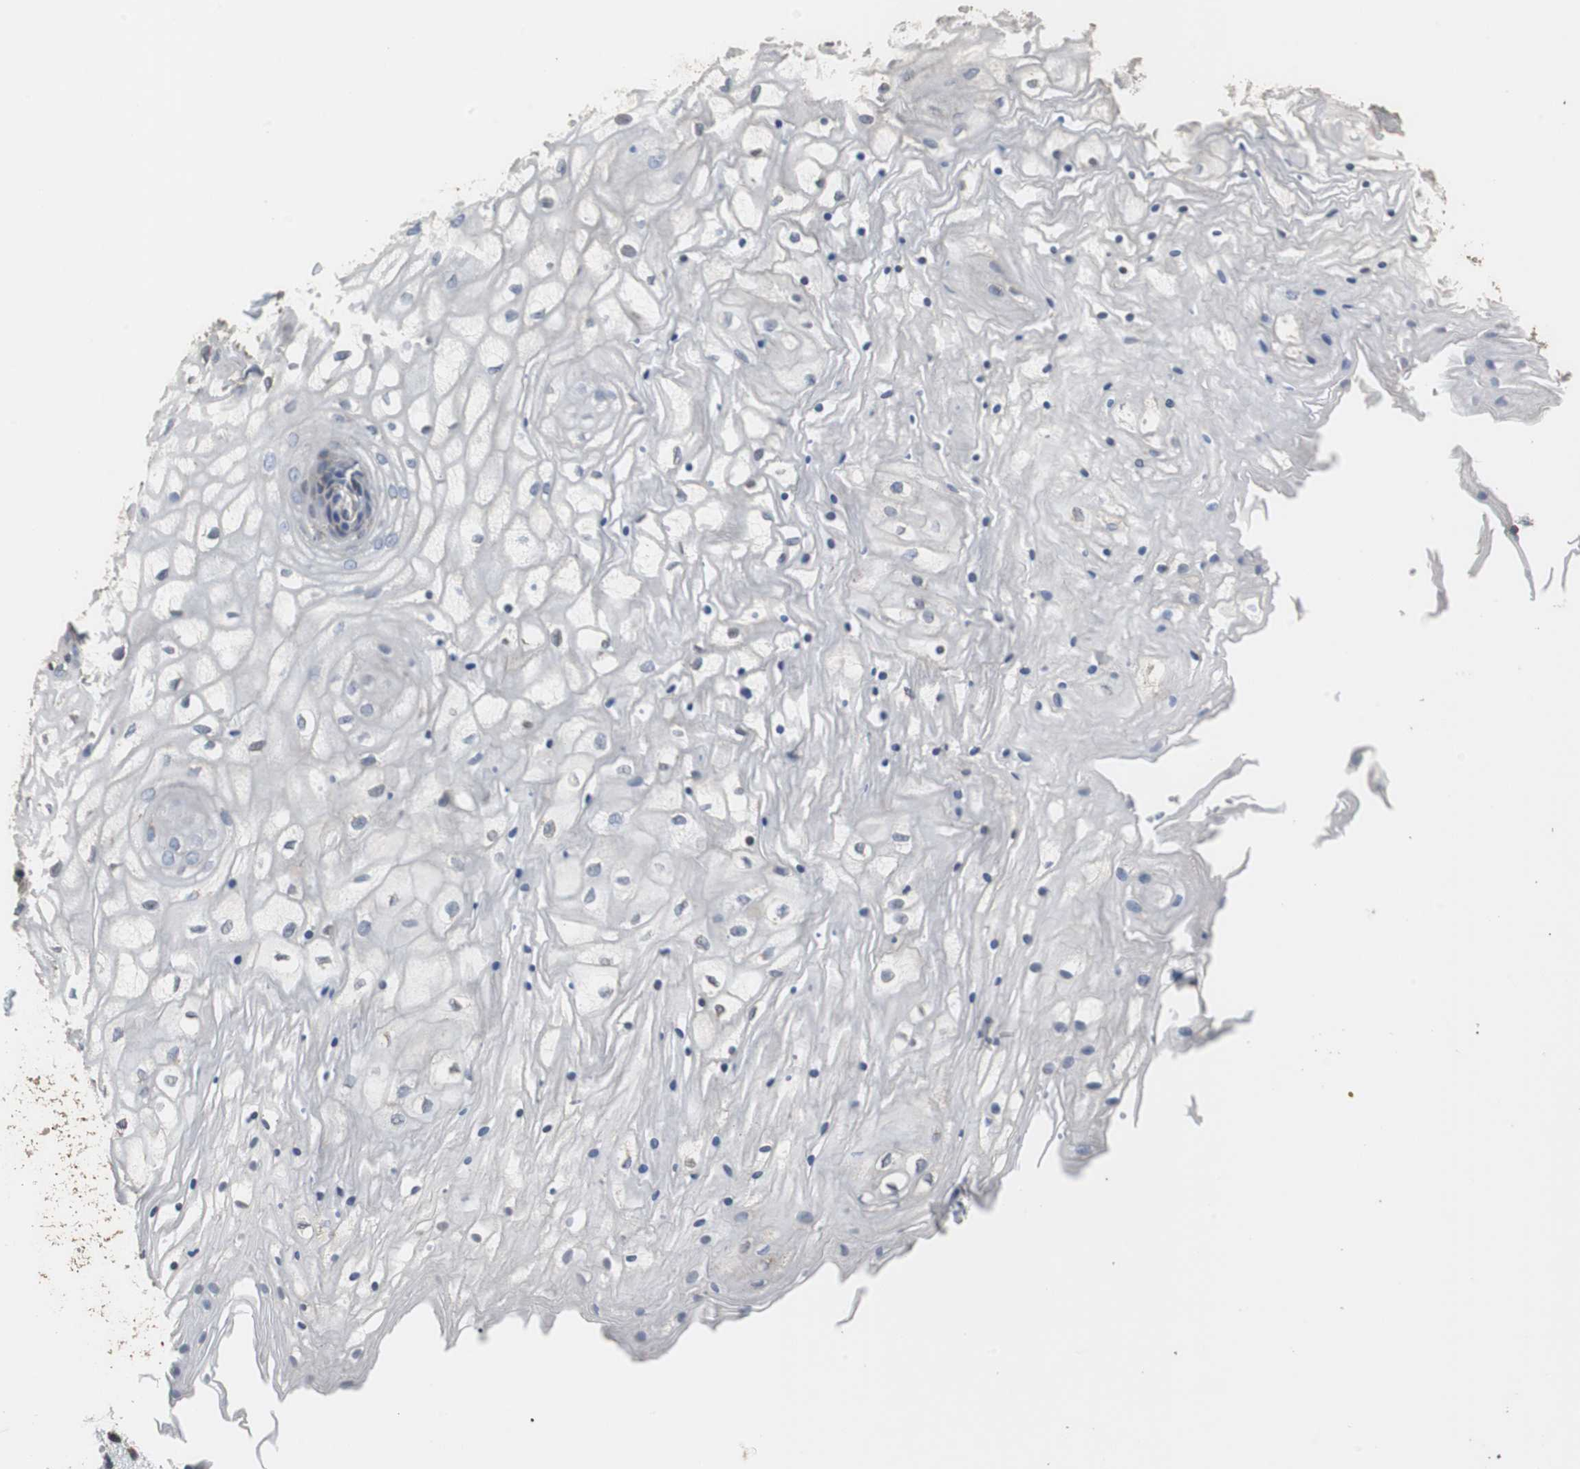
{"staining": {"intensity": "weak", "quantity": "<25%", "location": "cytoplasmic/membranous"}, "tissue": "vagina", "cell_type": "Squamous epithelial cells", "image_type": "normal", "snomed": [{"axis": "morphology", "description": "Normal tissue, NOS"}, {"axis": "topography", "description": "Vagina"}], "caption": "Immunohistochemical staining of unremarkable vagina shows no significant expression in squamous epithelial cells.", "gene": "HMGCL", "patient": {"sex": "female", "age": 34}}